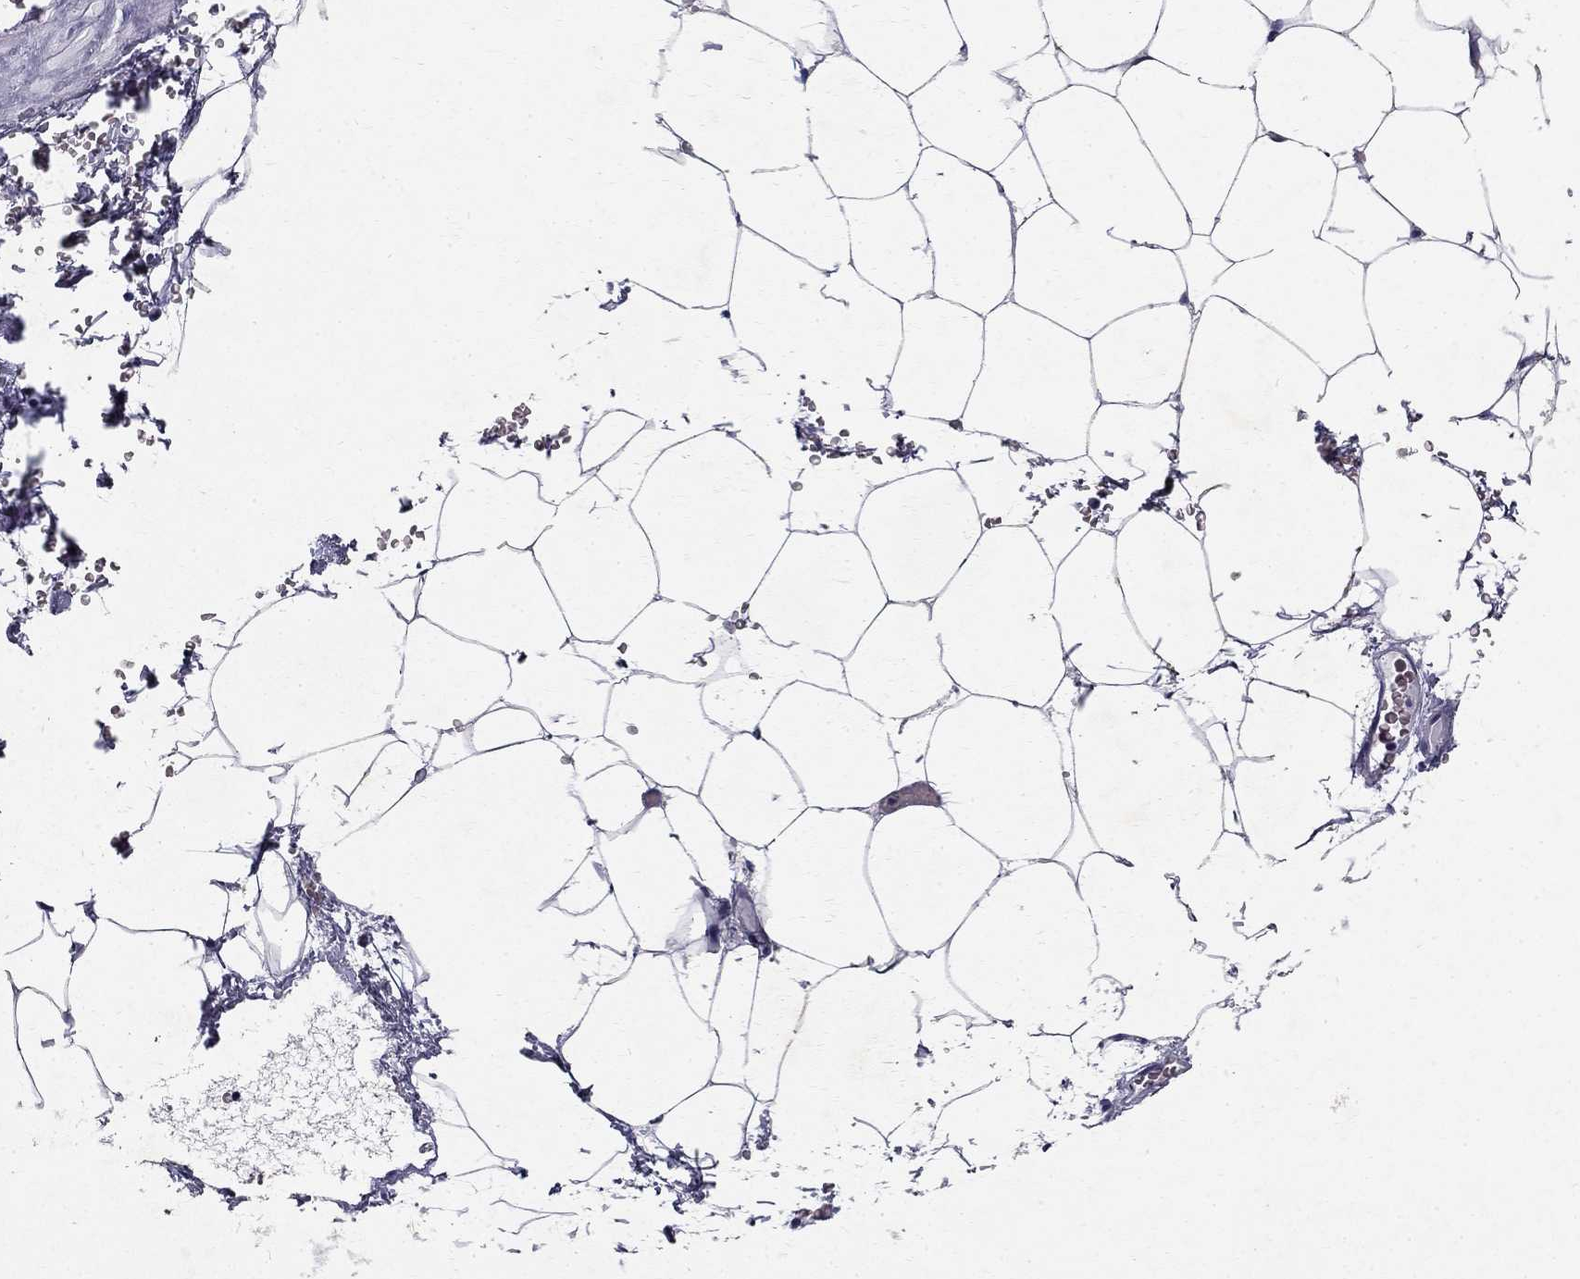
{"staining": {"intensity": "negative", "quantity": "none", "location": "none"}, "tissue": "adipose tissue", "cell_type": "Adipocytes", "image_type": "normal", "snomed": [{"axis": "morphology", "description": "Normal tissue, NOS"}, {"axis": "topography", "description": "Soft tissue"}, {"axis": "topography", "description": "Adipose tissue"}, {"axis": "topography", "description": "Vascular tissue"}, {"axis": "topography", "description": "Peripheral nerve tissue"}], "caption": "Adipocytes are negative for brown protein staining in normal adipose tissue. (Immunohistochemistry (ihc), brightfield microscopy, high magnification).", "gene": "CLIC6", "patient": {"sex": "male", "age": 68}}